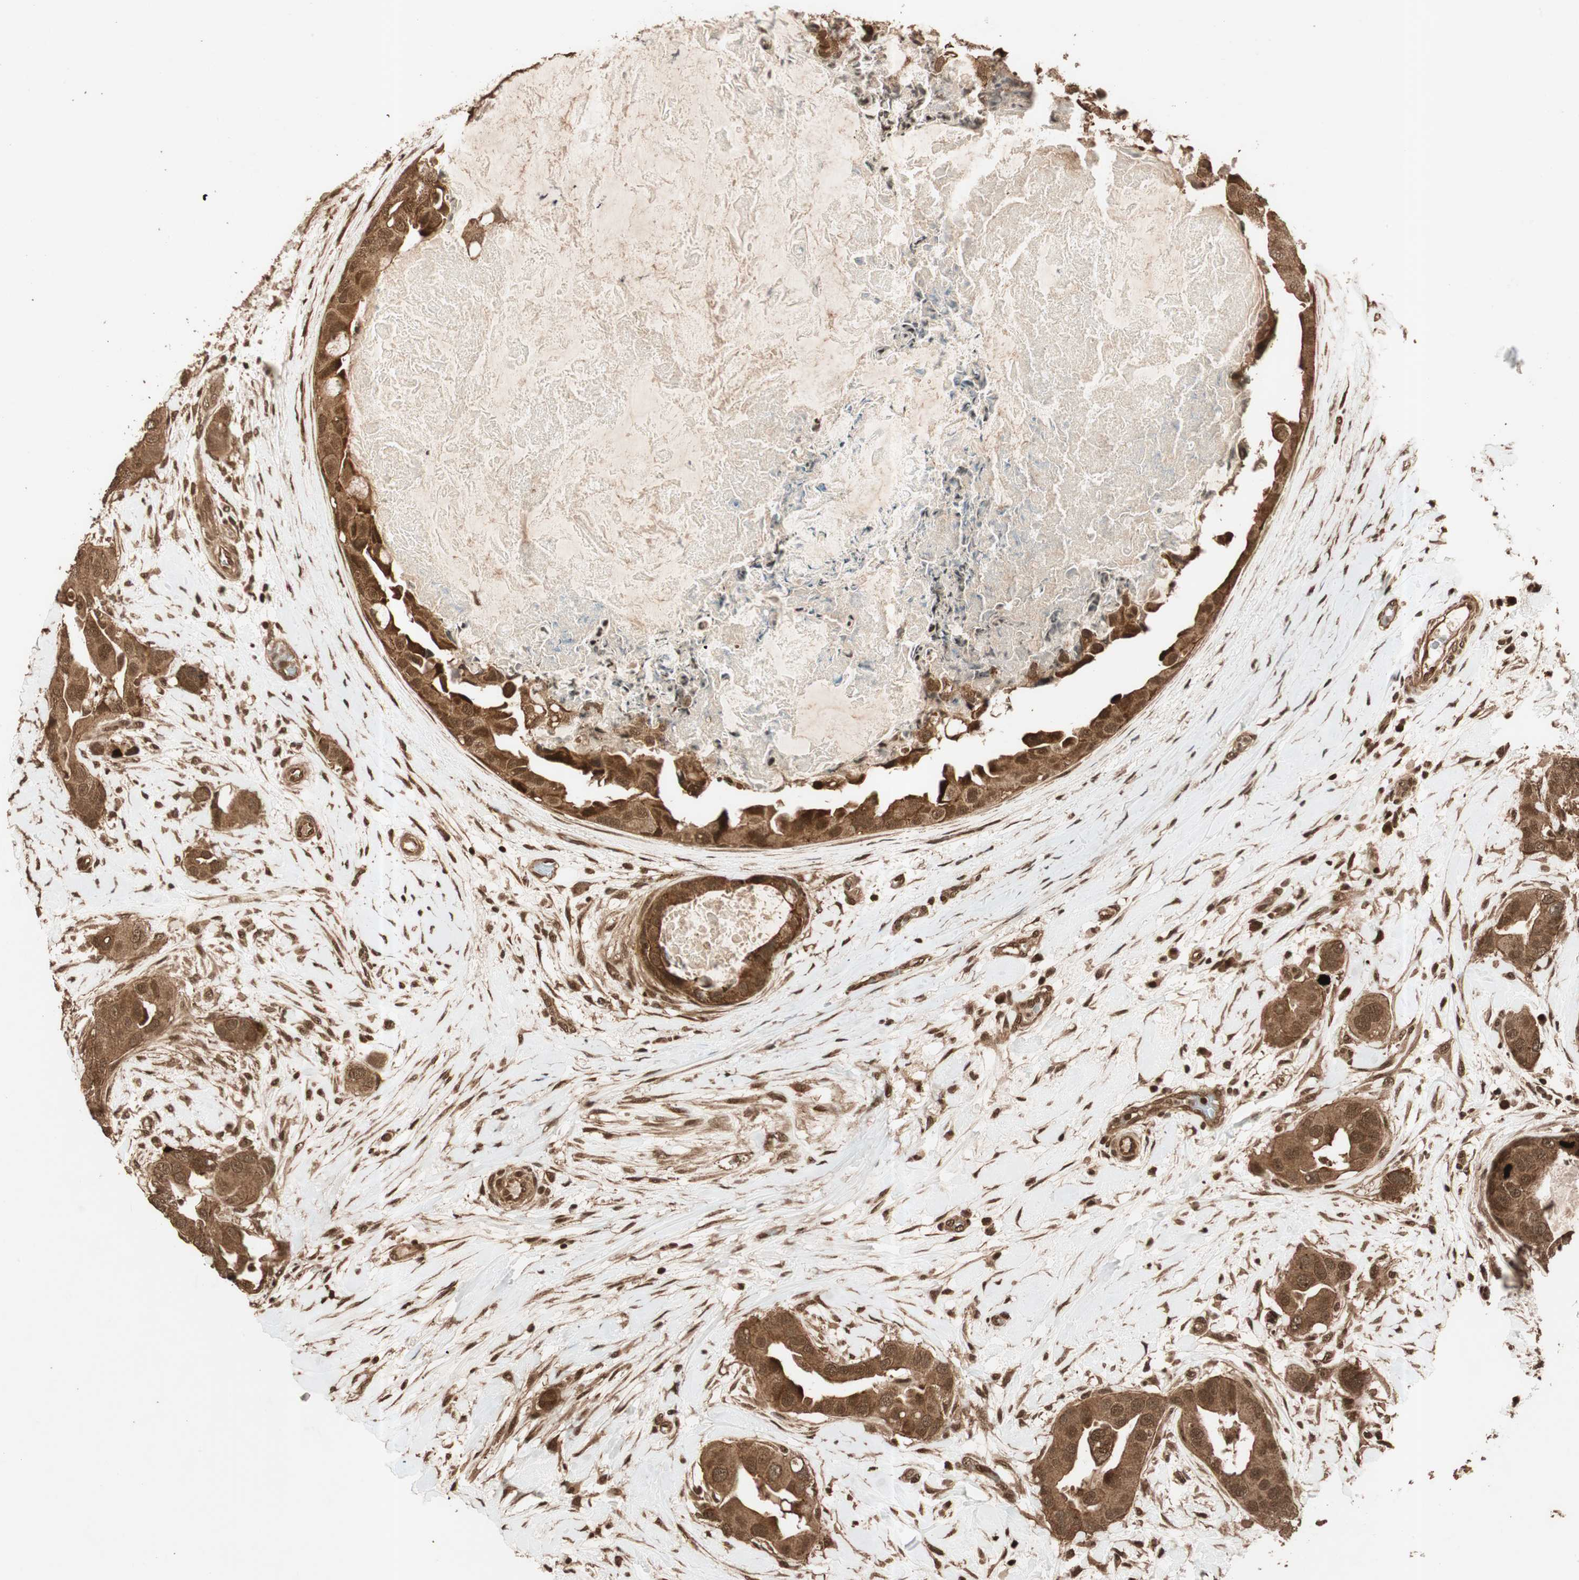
{"staining": {"intensity": "moderate", "quantity": ">75%", "location": "cytoplasmic/membranous"}, "tissue": "breast cancer", "cell_type": "Tumor cells", "image_type": "cancer", "snomed": [{"axis": "morphology", "description": "Duct carcinoma"}, {"axis": "topography", "description": "Breast"}], "caption": "High-magnification brightfield microscopy of breast intraductal carcinoma stained with DAB (brown) and counterstained with hematoxylin (blue). tumor cells exhibit moderate cytoplasmic/membranous positivity is identified in about>75% of cells.", "gene": "ALKBH5", "patient": {"sex": "female", "age": 40}}